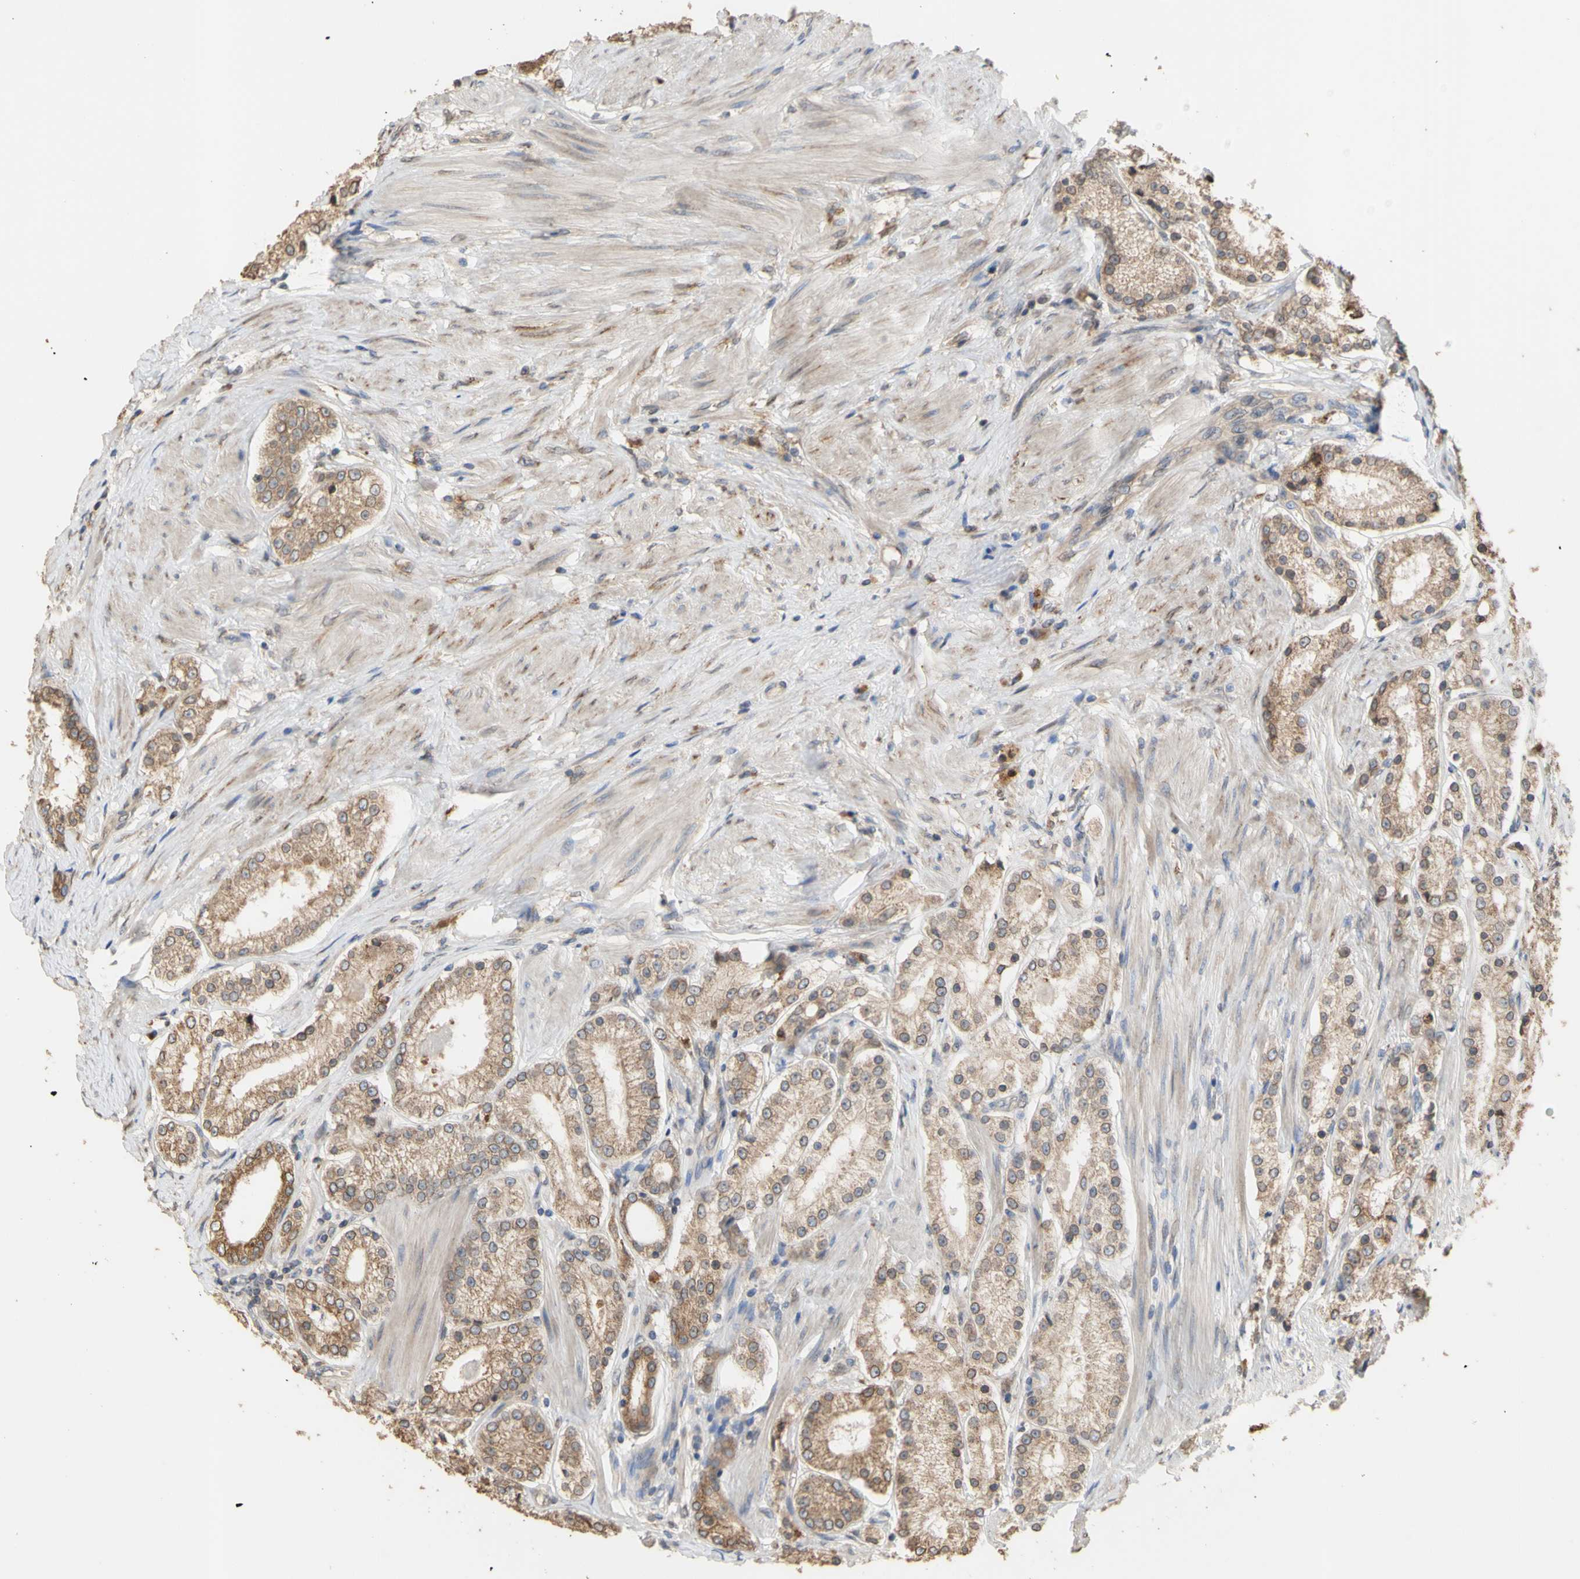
{"staining": {"intensity": "moderate", "quantity": ">75%", "location": "cytoplasmic/membranous"}, "tissue": "prostate cancer", "cell_type": "Tumor cells", "image_type": "cancer", "snomed": [{"axis": "morphology", "description": "Adenocarcinoma, Low grade"}, {"axis": "topography", "description": "Prostate"}], "caption": "DAB (3,3'-diaminobenzidine) immunohistochemical staining of human low-grade adenocarcinoma (prostate) shows moderate cytoplasmic/membranous protein staining in approximately >75% of tumor cells. Using DAB (3,3'-diaminobenzidine) (brown) and hematoxylin (blue) stains, captured at high magnification using brightfield microscopy.", "gene": "NECTIN3", "patient": {"sex": "male", "age": 63}}